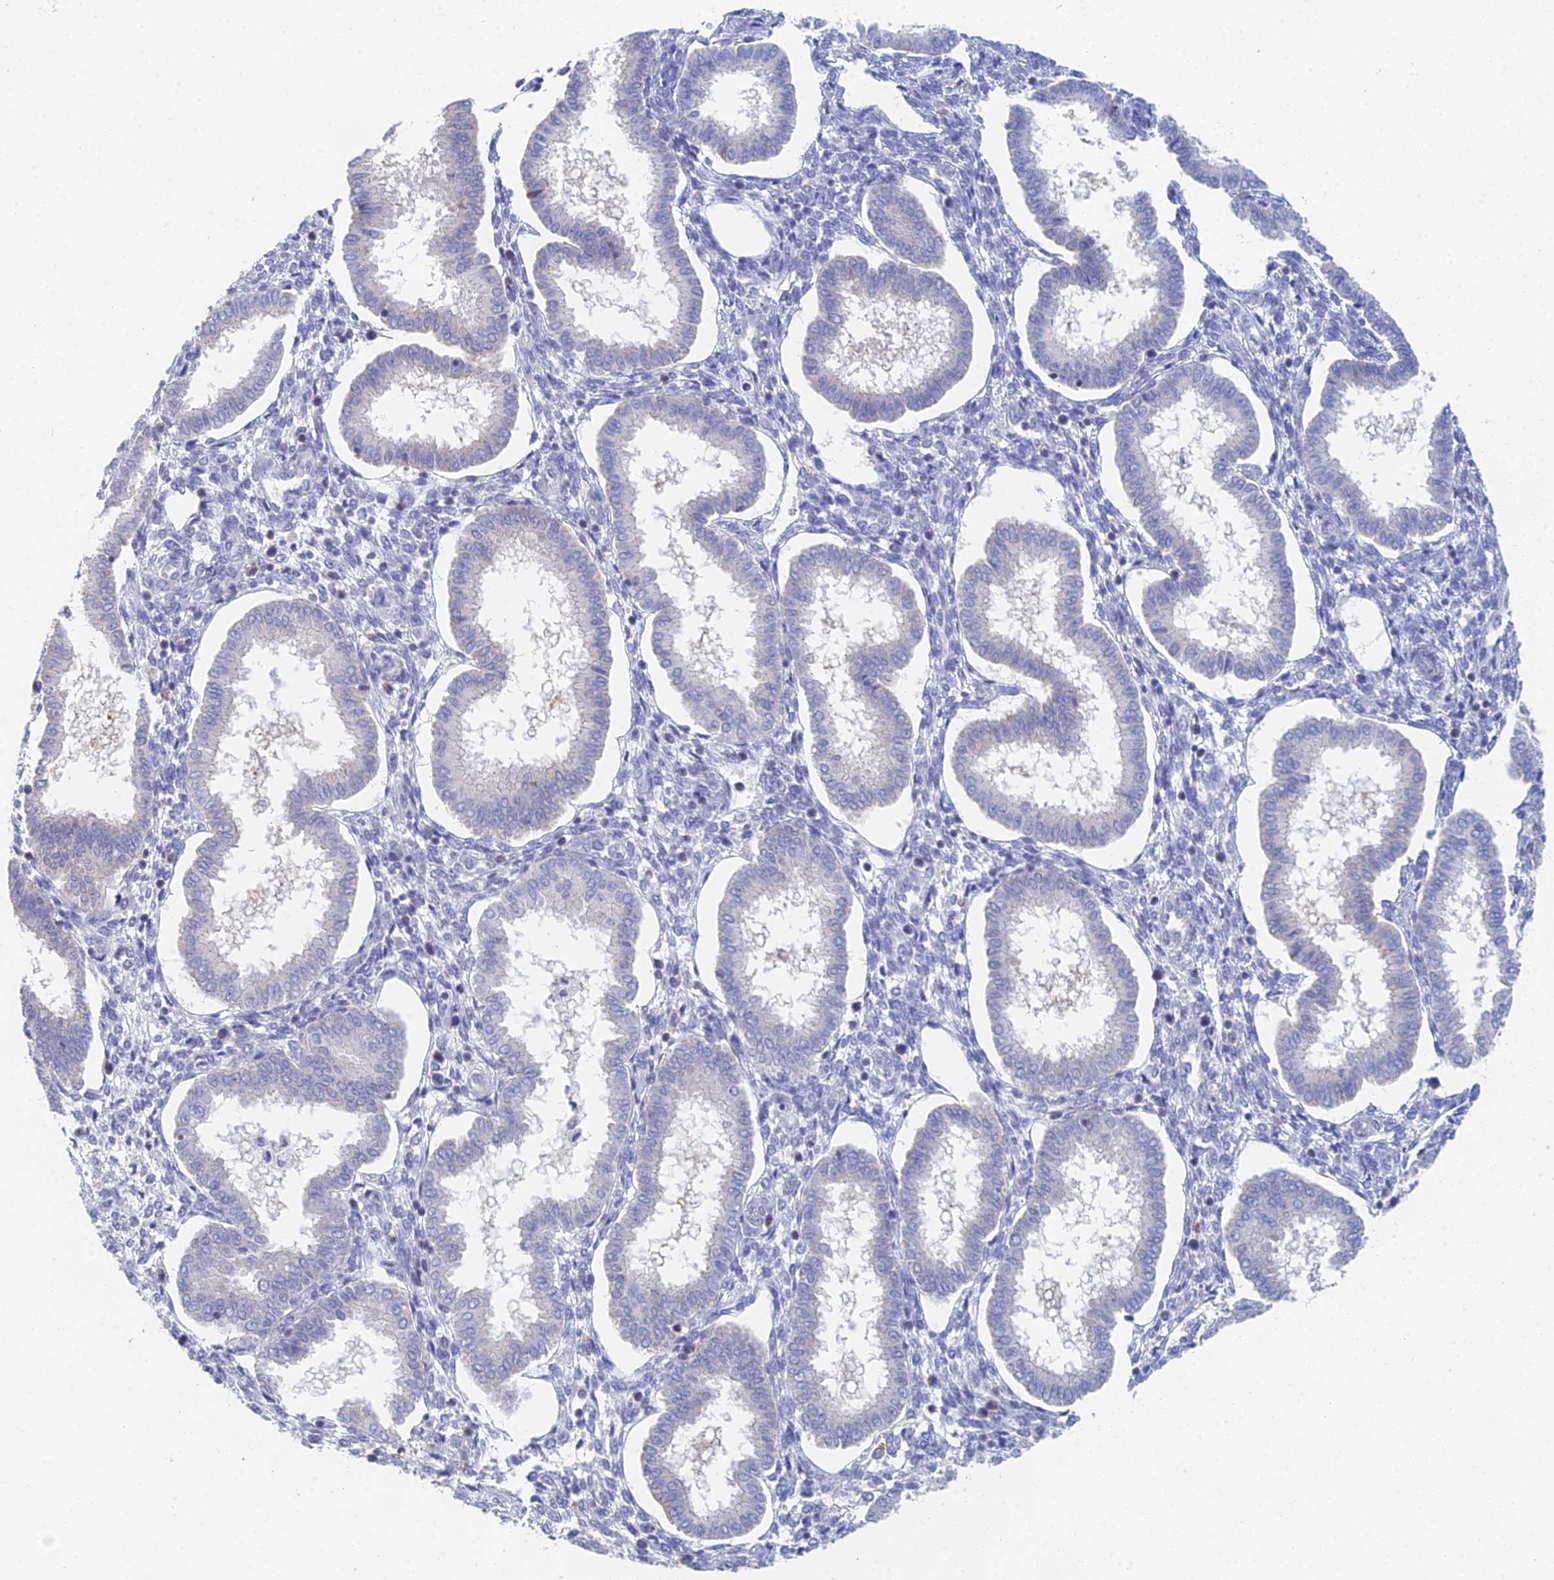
{"staining": {"intensity": "negative", "quantity": "none", "location": "none"}, "tissue": "endometrium", "cell_type": "Cells in endometrial stroma", "image_type": "normal", "snomed": [{"axis": "morphology", "description": "Normal tissue, NOS"}, {"axis": "topography", "description": "Endometrium"}], "caption": "Immunohistochemistry (IHC) image of benign endometrium: human endometrium stained with DAB (3,3'-diaminobenzidine) displays no significant protein expression in cells in endometrial stroma. (DAB (3,3'-diaminobenzidine) immunohistochemistry (IHC) visualized using brightfield microscopy, high magnification).", "gene": "MCM2", "patient": {"sex": "female", "age": 24}}